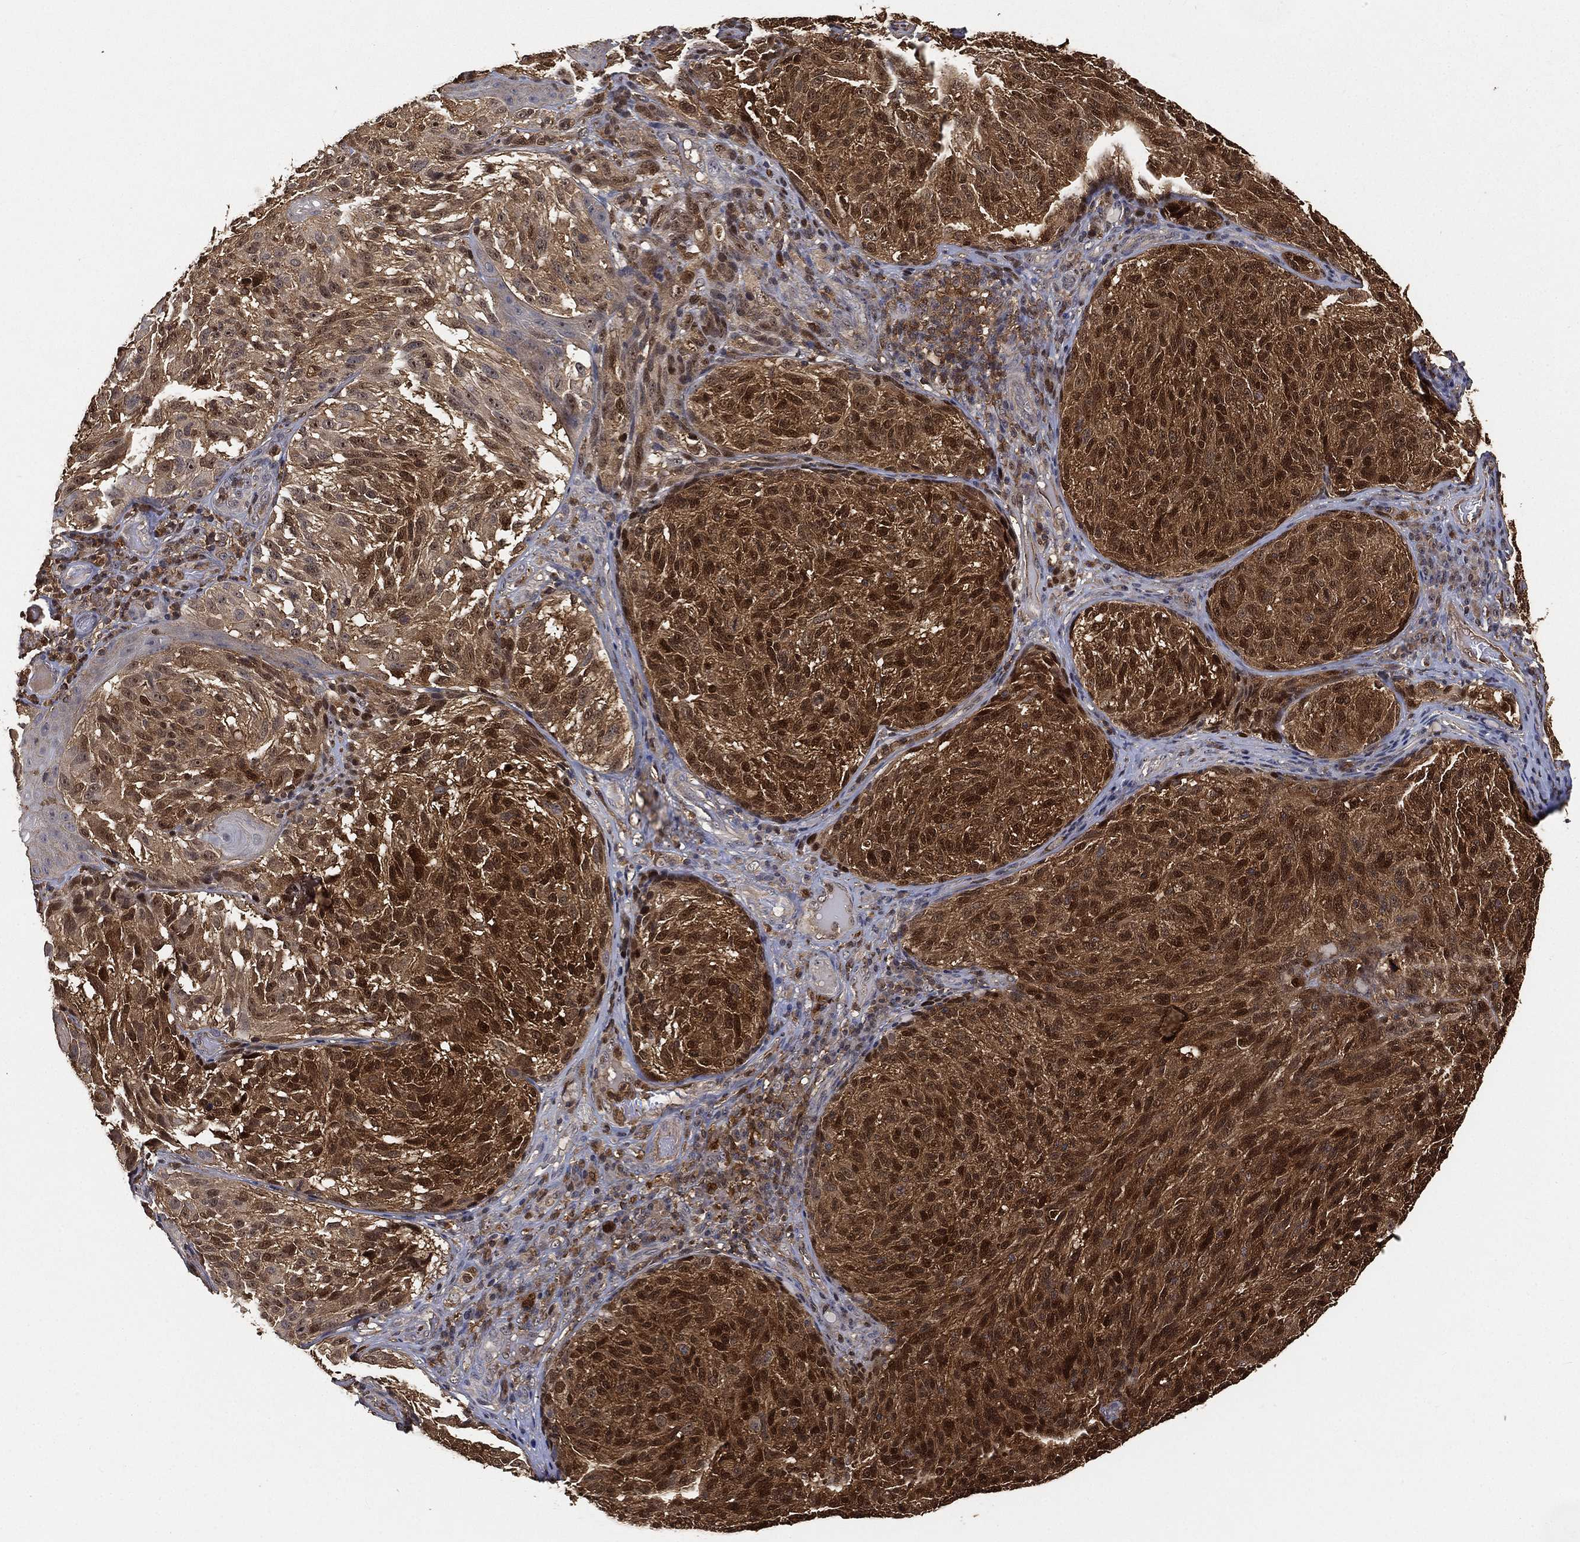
{"staining": {"intensity": "strong", "quantity": ">75%", "location": "cytoplasmic/membranous,nuclear"}, "tissue": "melanoma", "cell_type": "Tumor cells", "image_type": "cancer", "snomed": [{"axis": "morphology", "description": "Malignant melanoma, NOS"}, {"axis": "topography", "description": "Skin"}], "caption": "Protein analysis of malignant melanoma tissue reveals strong cytoplasmic/membranous and nuclear positivity in approximately >75% of tumor cells. (Stains: DAB (3,3'-diaminobenzidine) in brown, nuclei in blue, Microscopy: brightfield microscopy at high magnification).", "gene": "CRYL1", "patient": {"sex": "female", "age": 73}}